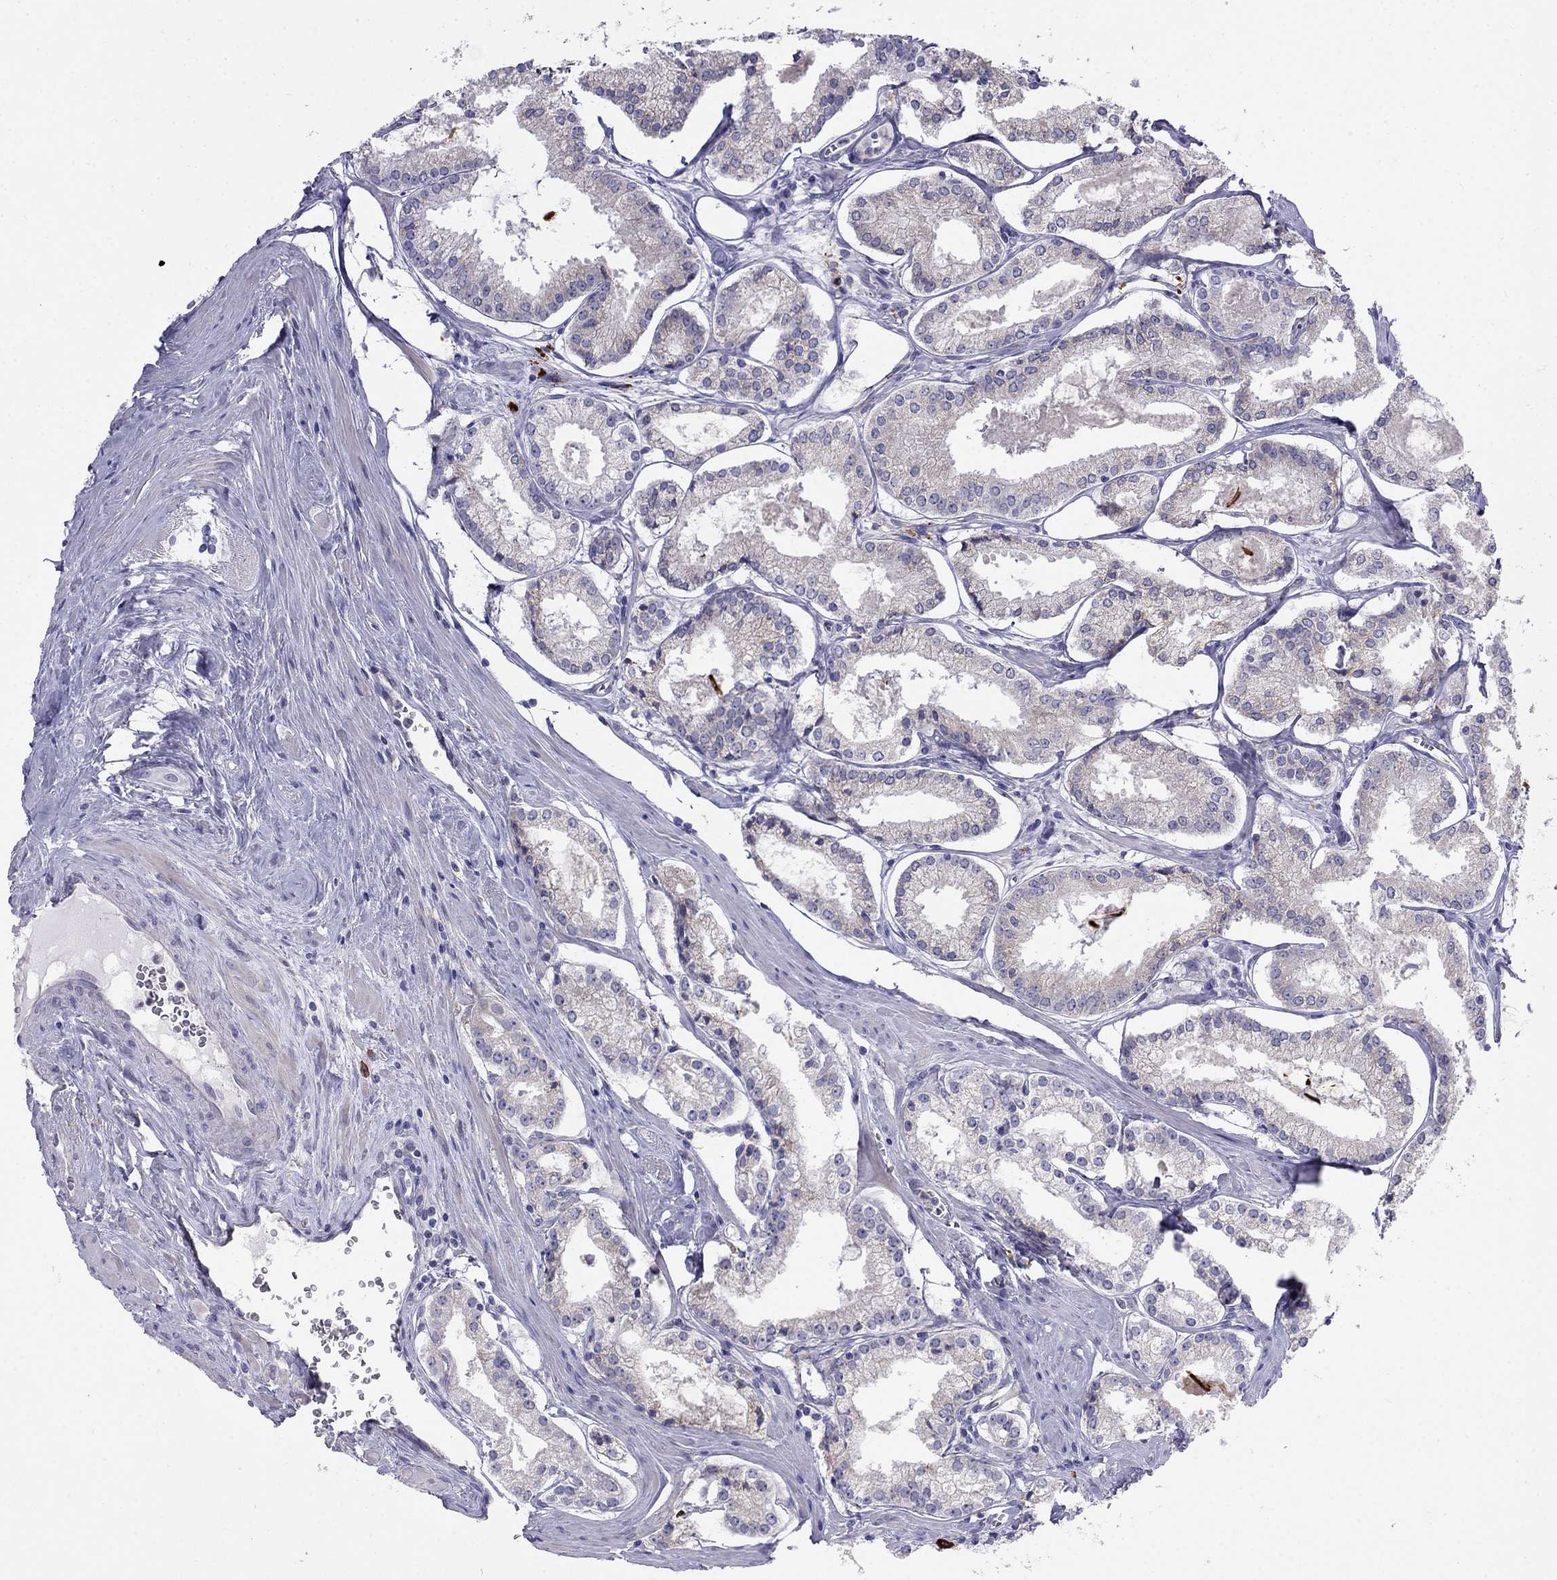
{"staining": {"intensity": "negative", "quantity": "none", "location": "none"}, "tissue": "prostate cancer", "cell_type": "Tumor cells", "image_type": "cancer", "snomed": [{"axis": "morphology", "description": "Adenocarcinoma, NOS"}, {"axis": "topography", "description": "Prostate"}], "caption": "Tumor cells are negative for brown protein staining in adenocarcinoma (prostate).", "gene": "LONRF2", "patient": {"sex": "male", "age": 72}}